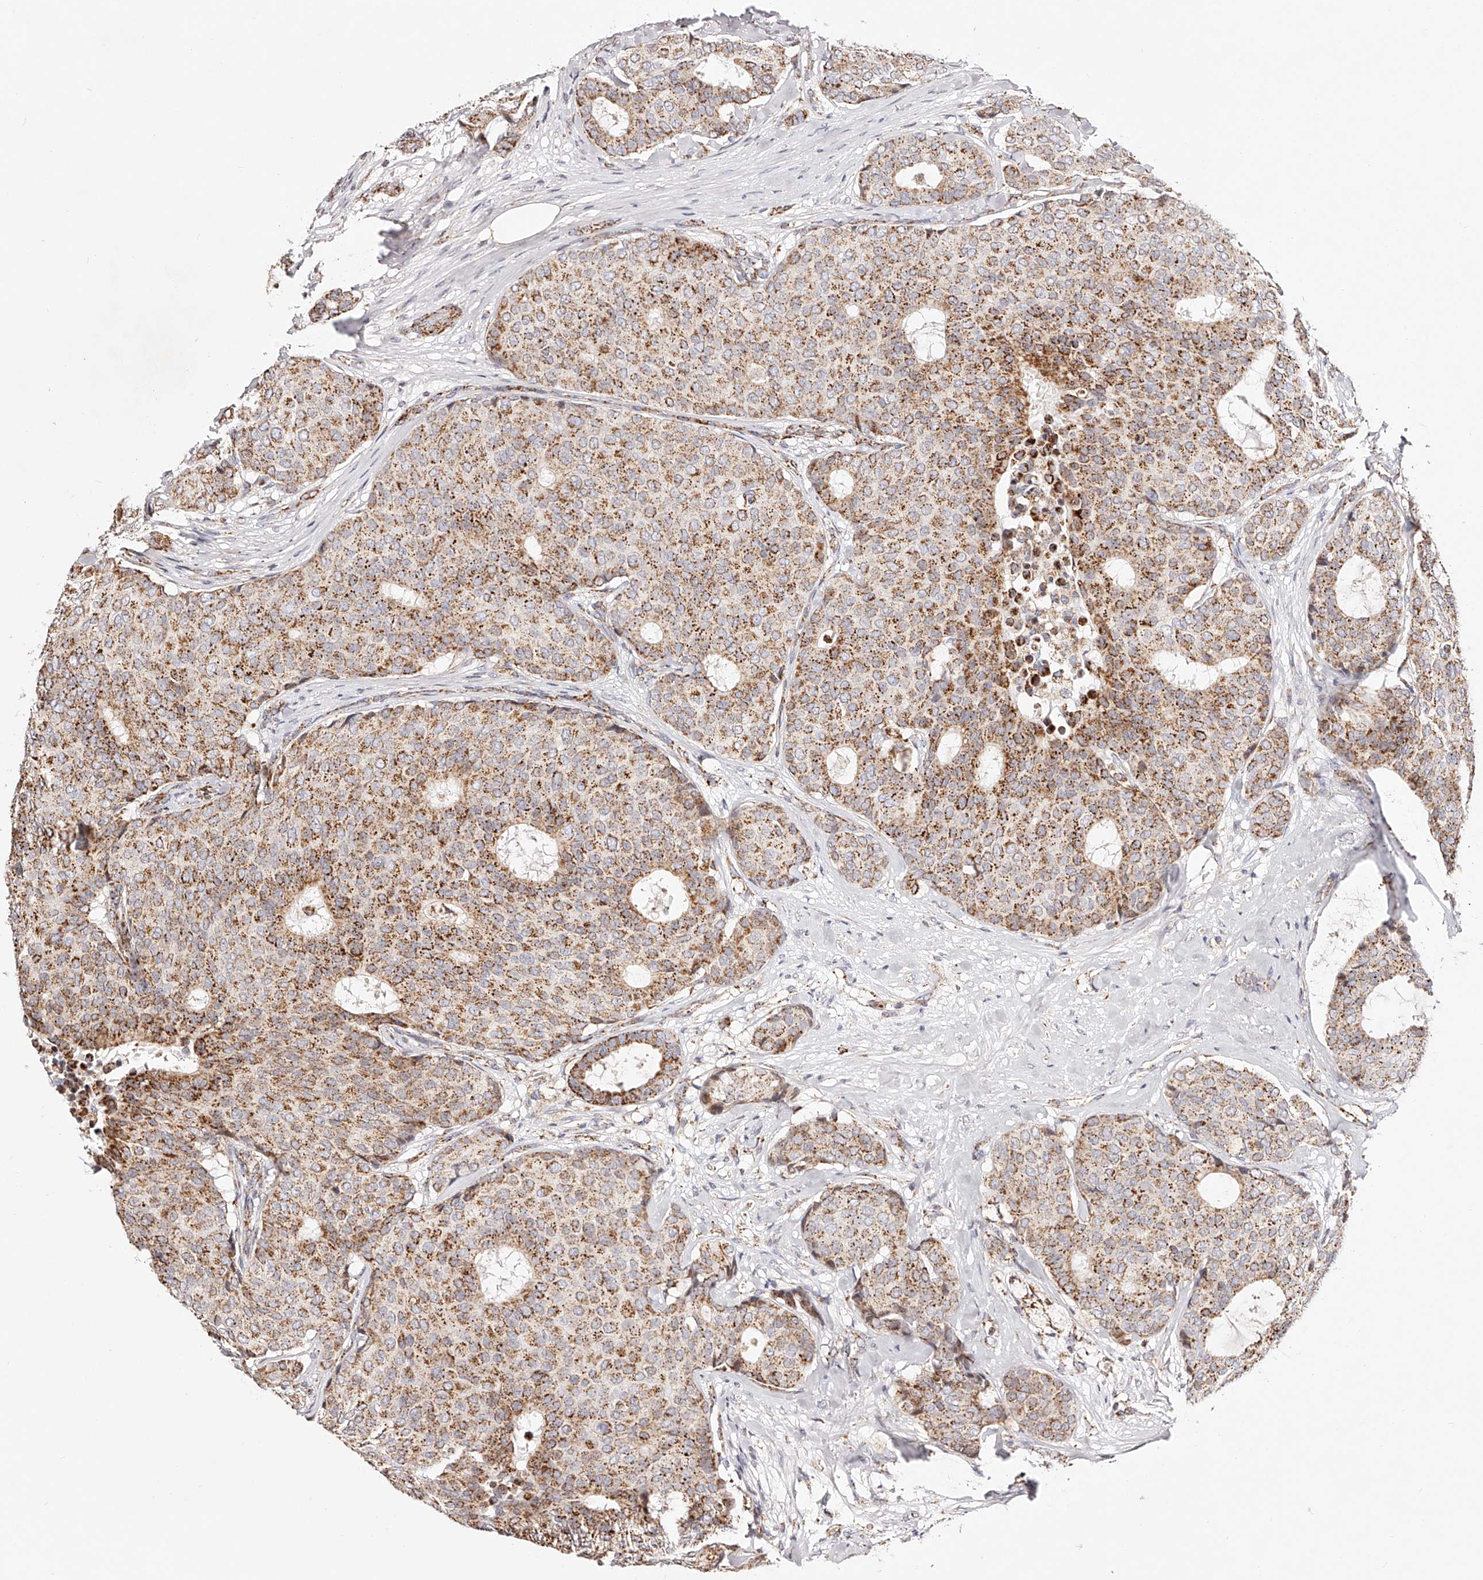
{"staining": {"intensity": "moderate", "quantity": ">75%", "location": "cytoplasmic/membranous"}, "tissue": "breast cancer", "cell_type": "Tumor cells", "image_type": "cancer", "snomed": [{"axis": "morphology", "description": "Duct carcinoma"}, {"axis": "topography", "description": "Breast"}], "caption": "A brown stain labels moderate cytoplasmic/membranous expression of a protein in human breast cancer (infiltrating ductal carcinoma) tumor cells.", "gene": "NDUFV3", "patient": {"sex": "female", "age": 75}}